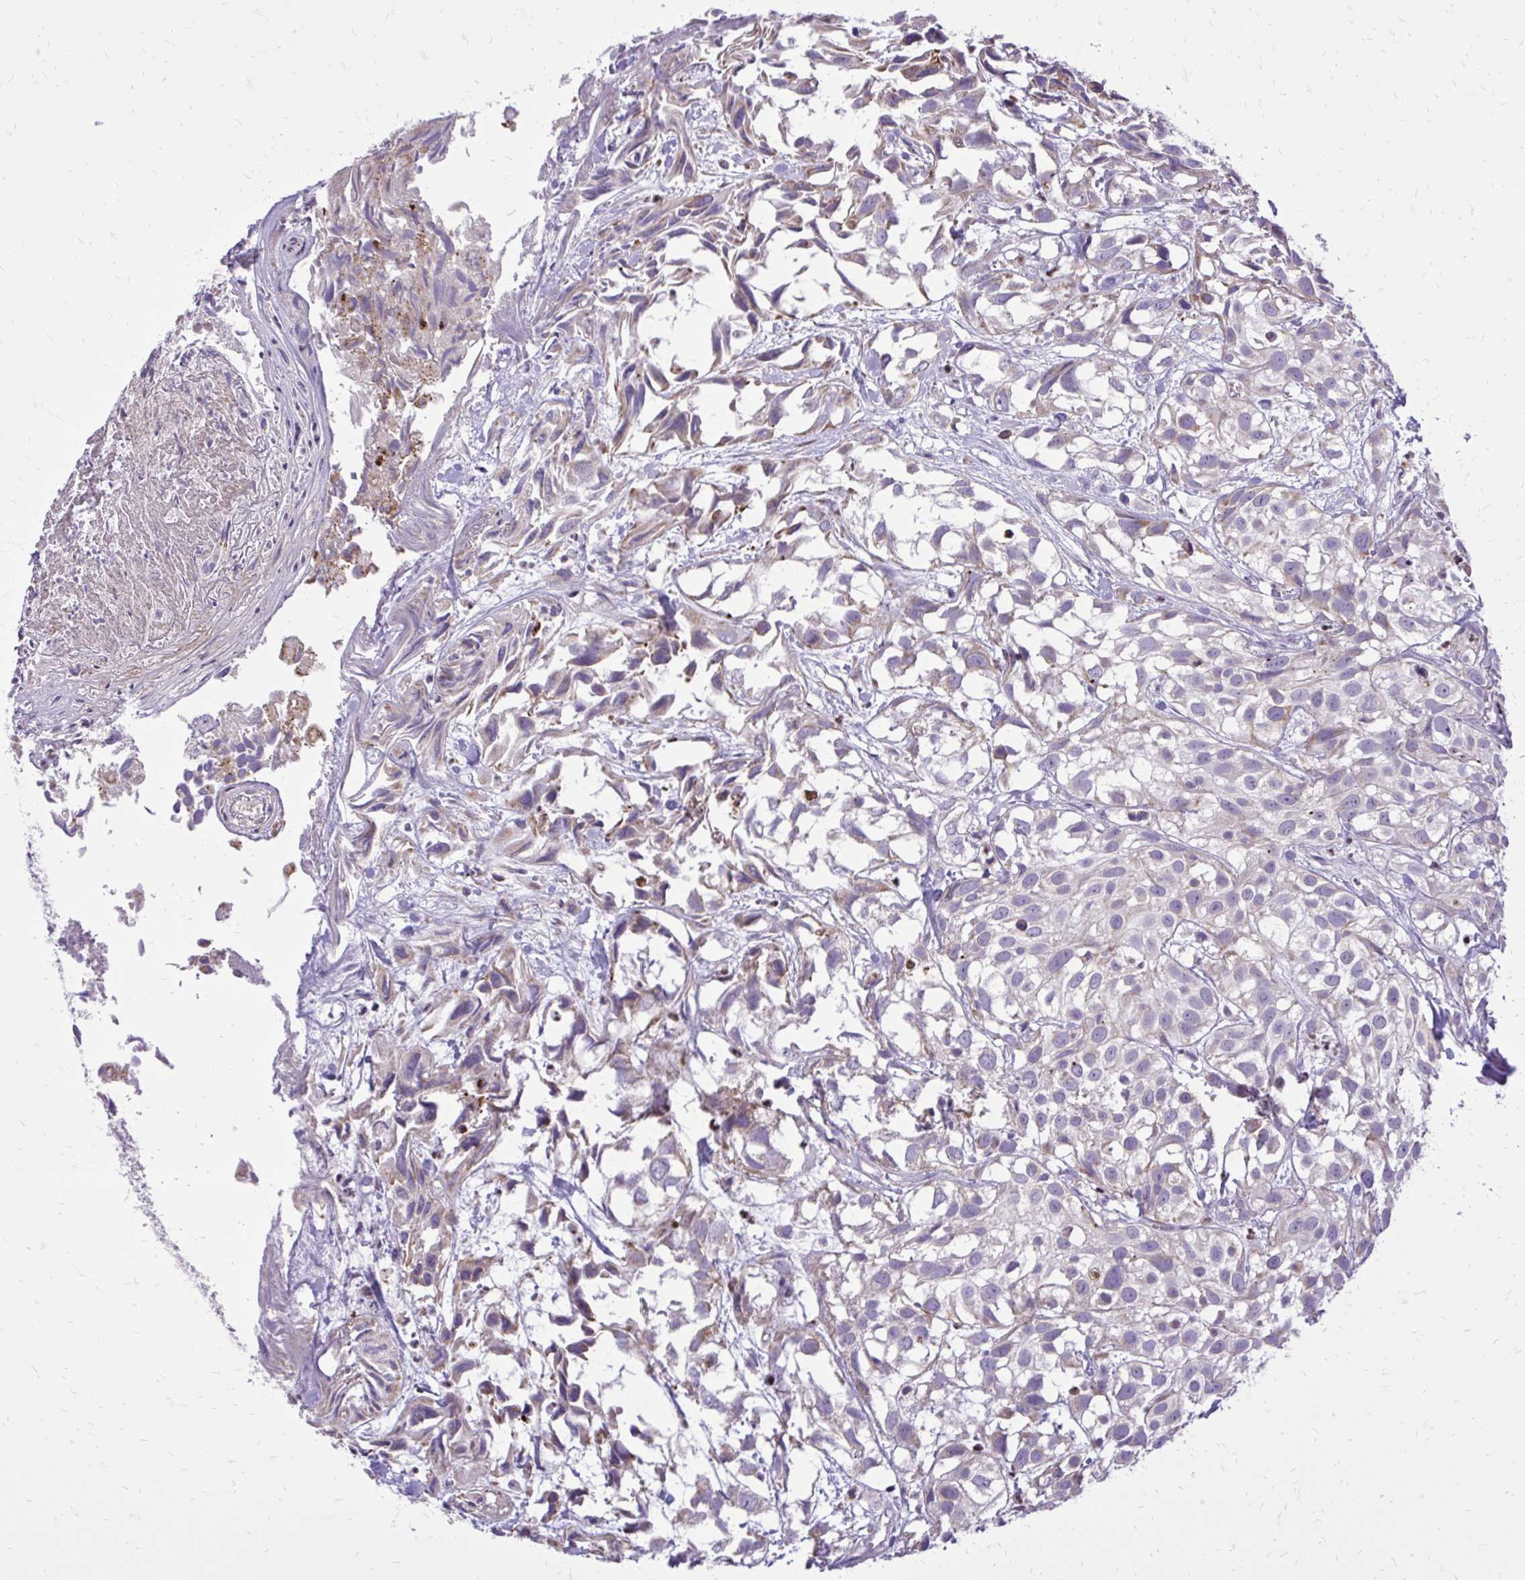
{"staining": {"intensity": "weak", "quantity": "<25%", "location": "cytoplasmic/membranous"}, "tissue": "urothelial cancer", "cell_type": "Tumor cells", "image_type": "cancer", "snomed": [{"axis": "morphology", "description": "Urothelial carcinoma, High grade"}, {"axis": "topography", "description": "Urinary bladder"}], "caption": "This is an IHC histopathology image of human urothelial cancer. There is no staining in tumor cells.", "gene": "ABCC3", "patient": {"sex": "male", "age": 56}}